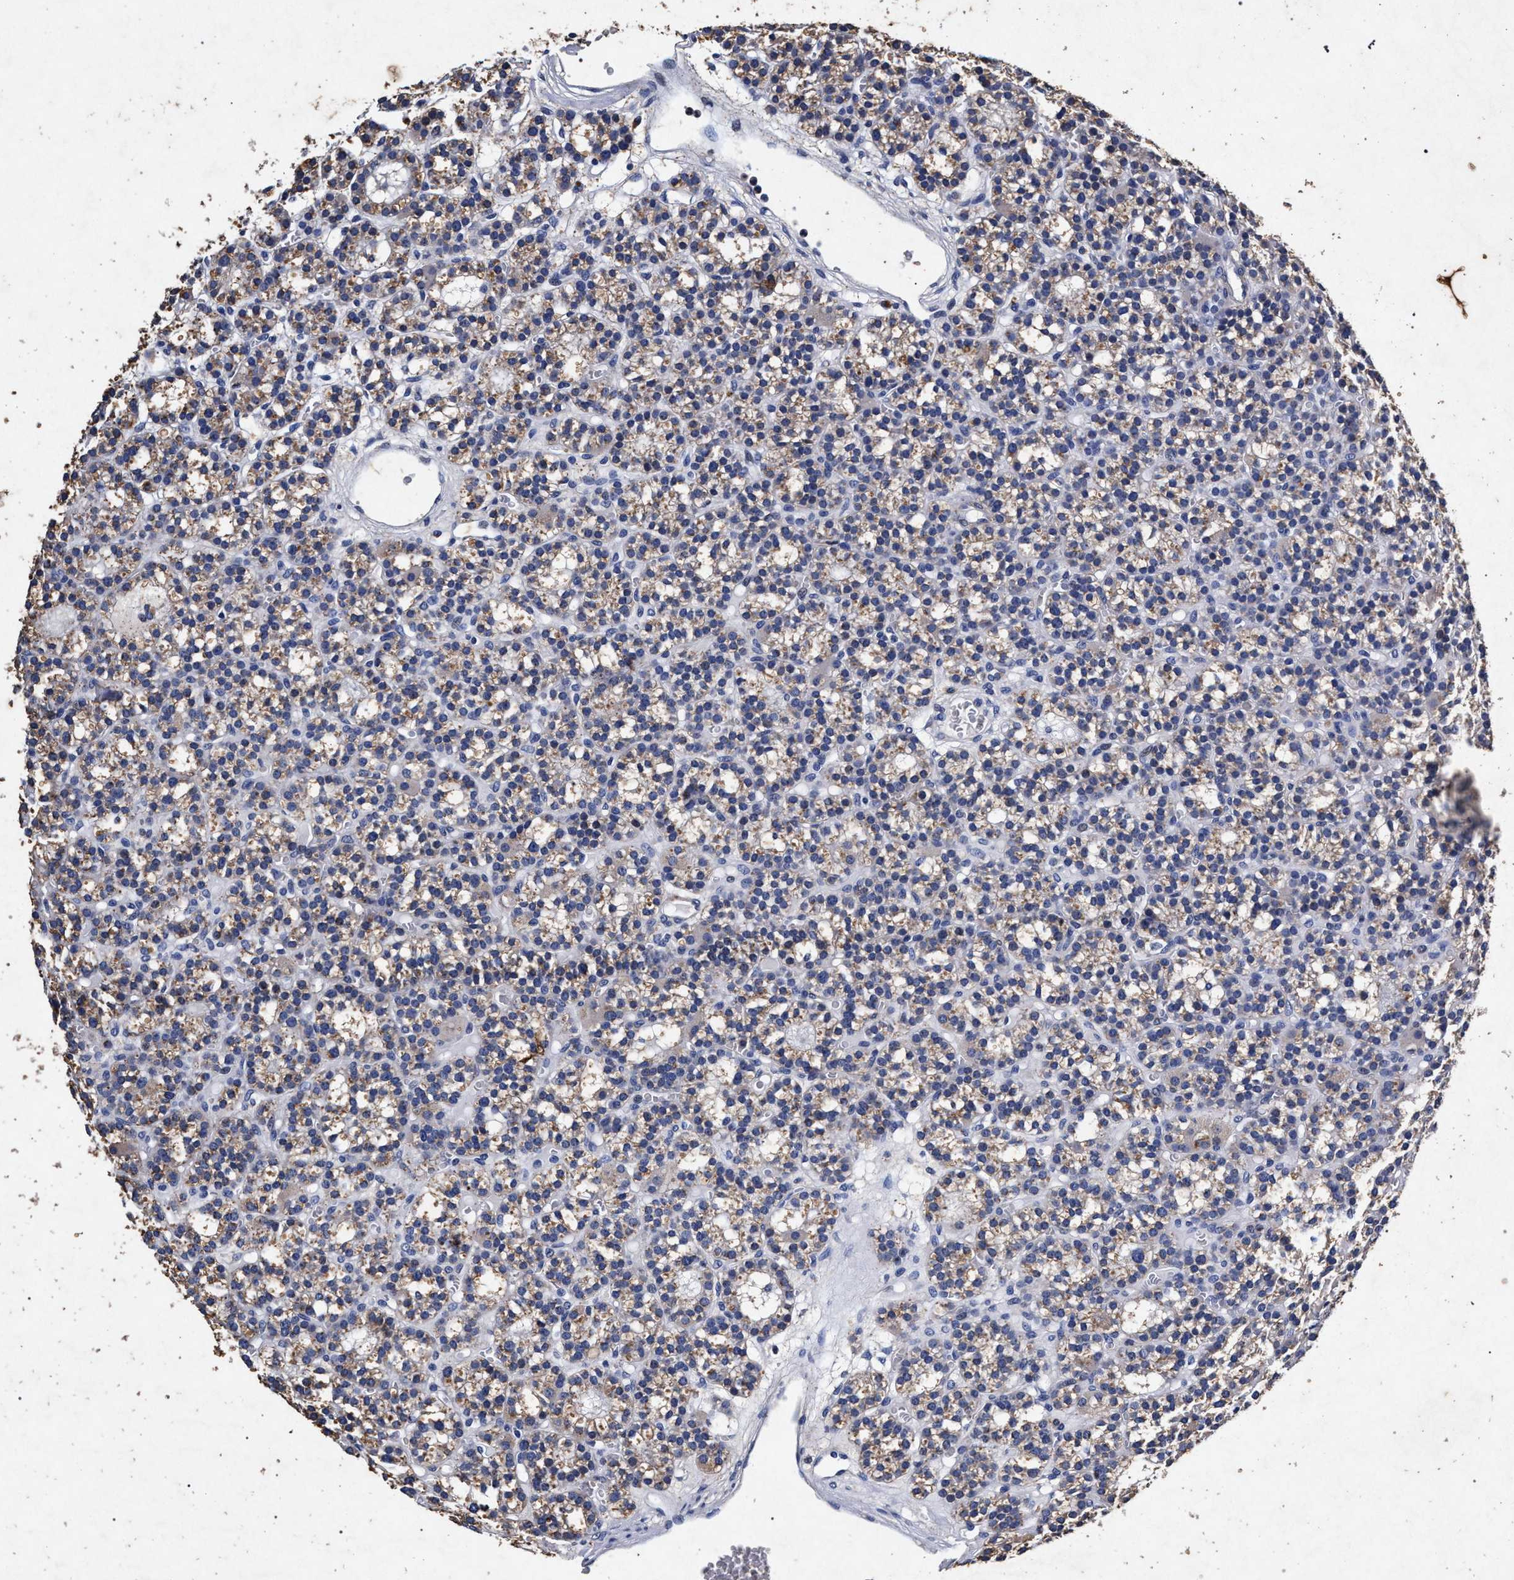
{"staining": {"intensity": "weak", "quantity": ">75%", "location": "cytoplasmic/membranous"}, "tissue": "parathyroid gland", "cell_type": "Glandular cells", "image_type": "normal", "snomed": [{"axis": "morphology", "description": "Normal tissue, NOS"}, {"axis": "morphology", "description": "Adenoma, NOS"}, {"axis": "topography", "description": "Parathyroid gland"}], "caption": "DAB (3,3'-diaminobenzidine) immunohistochemical staining of normal human parathyroid gland shows weak cytoplasmic/membranous protein positivity in about >75% of glandular cells. Using DAB (brown) and hematoxylin (blue) stains, captured at high magnification using brightfield microscopy.", "gene": "ATP1A2", "patient": {"sex": "female", "age": 58}}